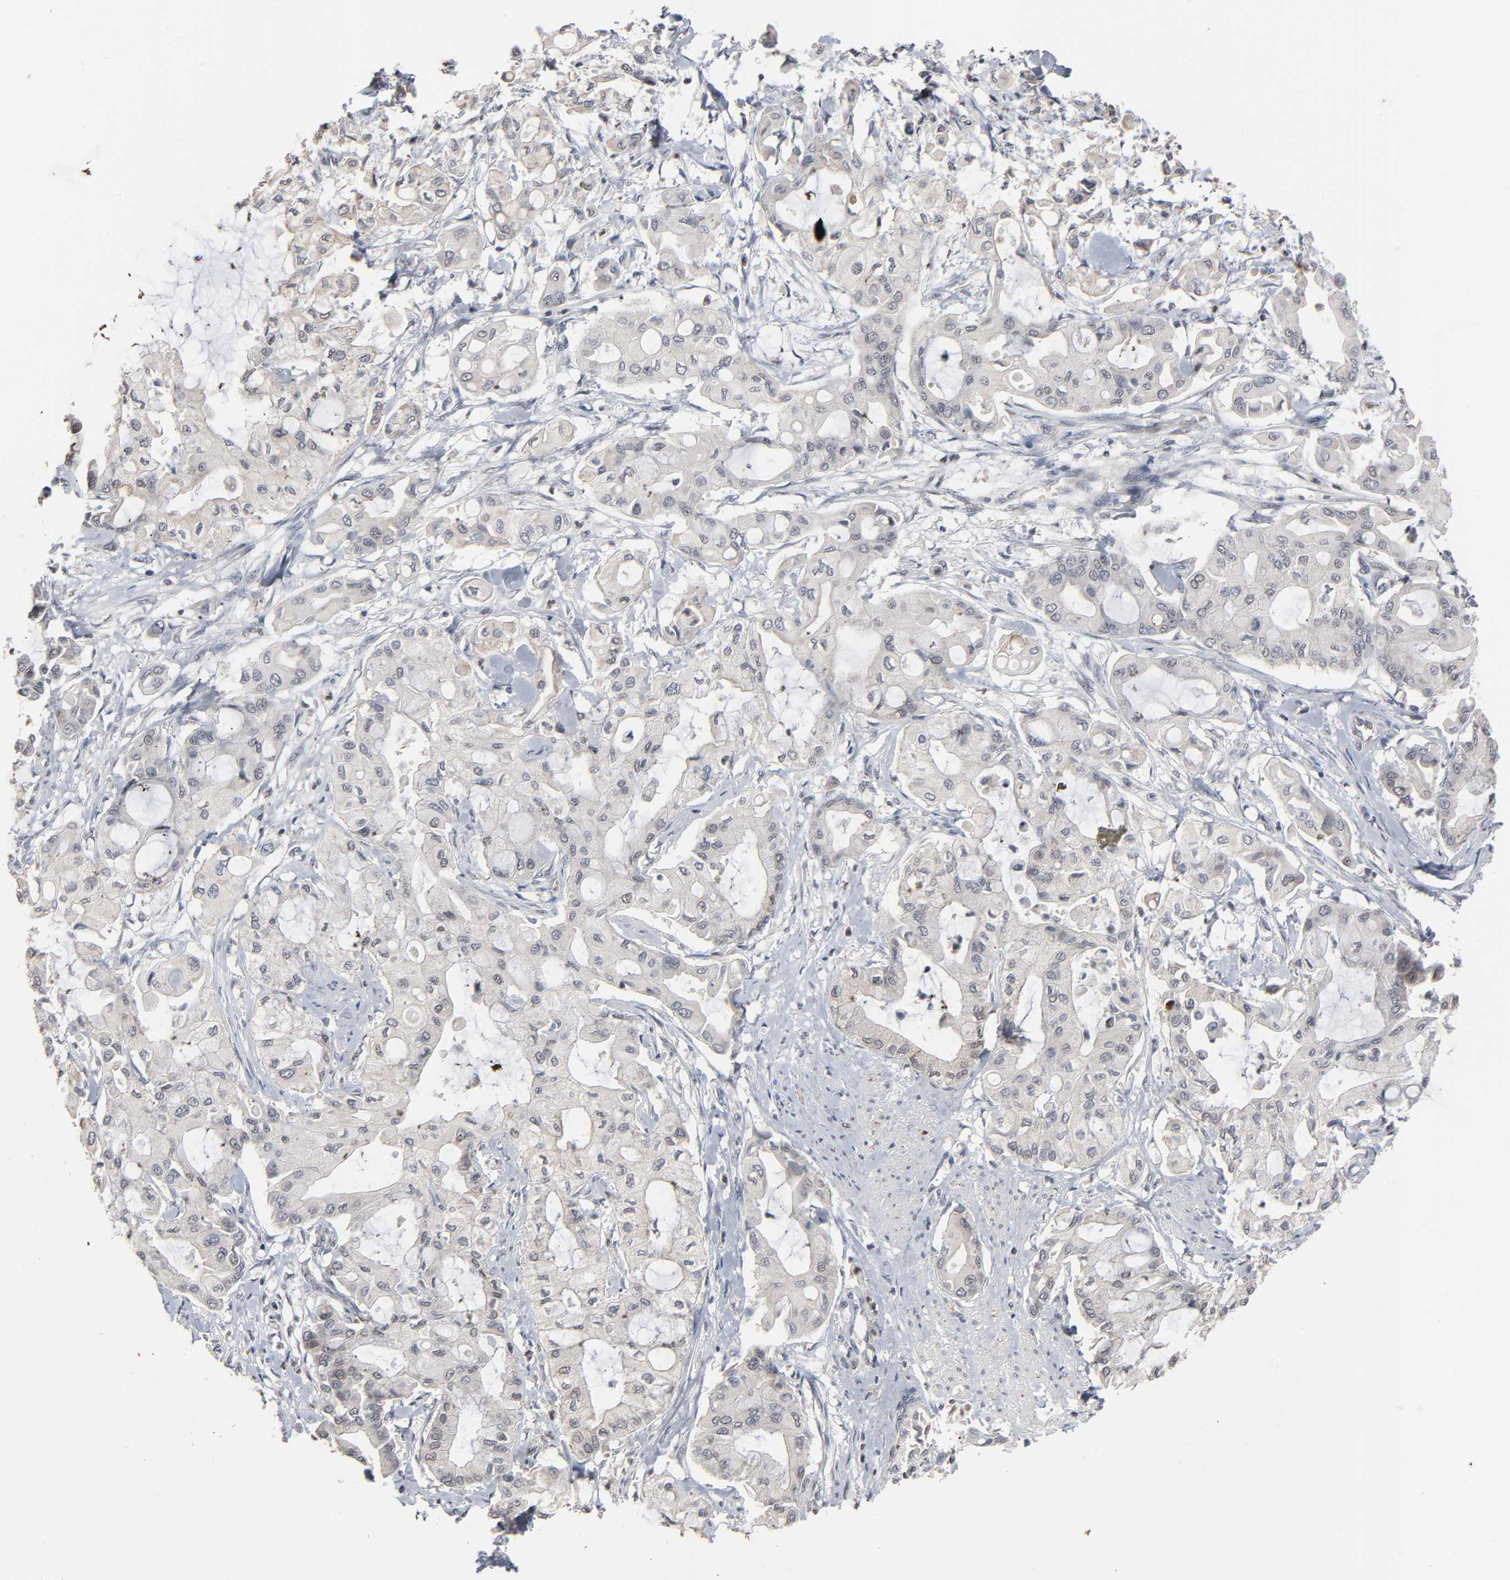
{"staining": {"intensity": "negative", "quantity": "none", "location": "none"}, "tissue": "pancreatic cancer", "cell_type": "Tumor cells", "image_type": "cancer", "snomed": [{"axis": "morphology", "description": "Adenocarcinoma, NOS"}, {"axis": "morphology", "description": "Adenocarcinoma, metastatic, NOS"}, {"axis": "topography", "description": "Lymph node"}, {"axis": "topography", "description": "Pancreas"}, {"axis": "topography", "description": "Duodenum"}], "caption": "DAB immunohistochemical staining of human pancreatic cancer (metastatic adenocarcinoma) shows no significant expression in tumor cells.", "gene": "ZNF419", "patient": {"sex": "female", "age": 64}}